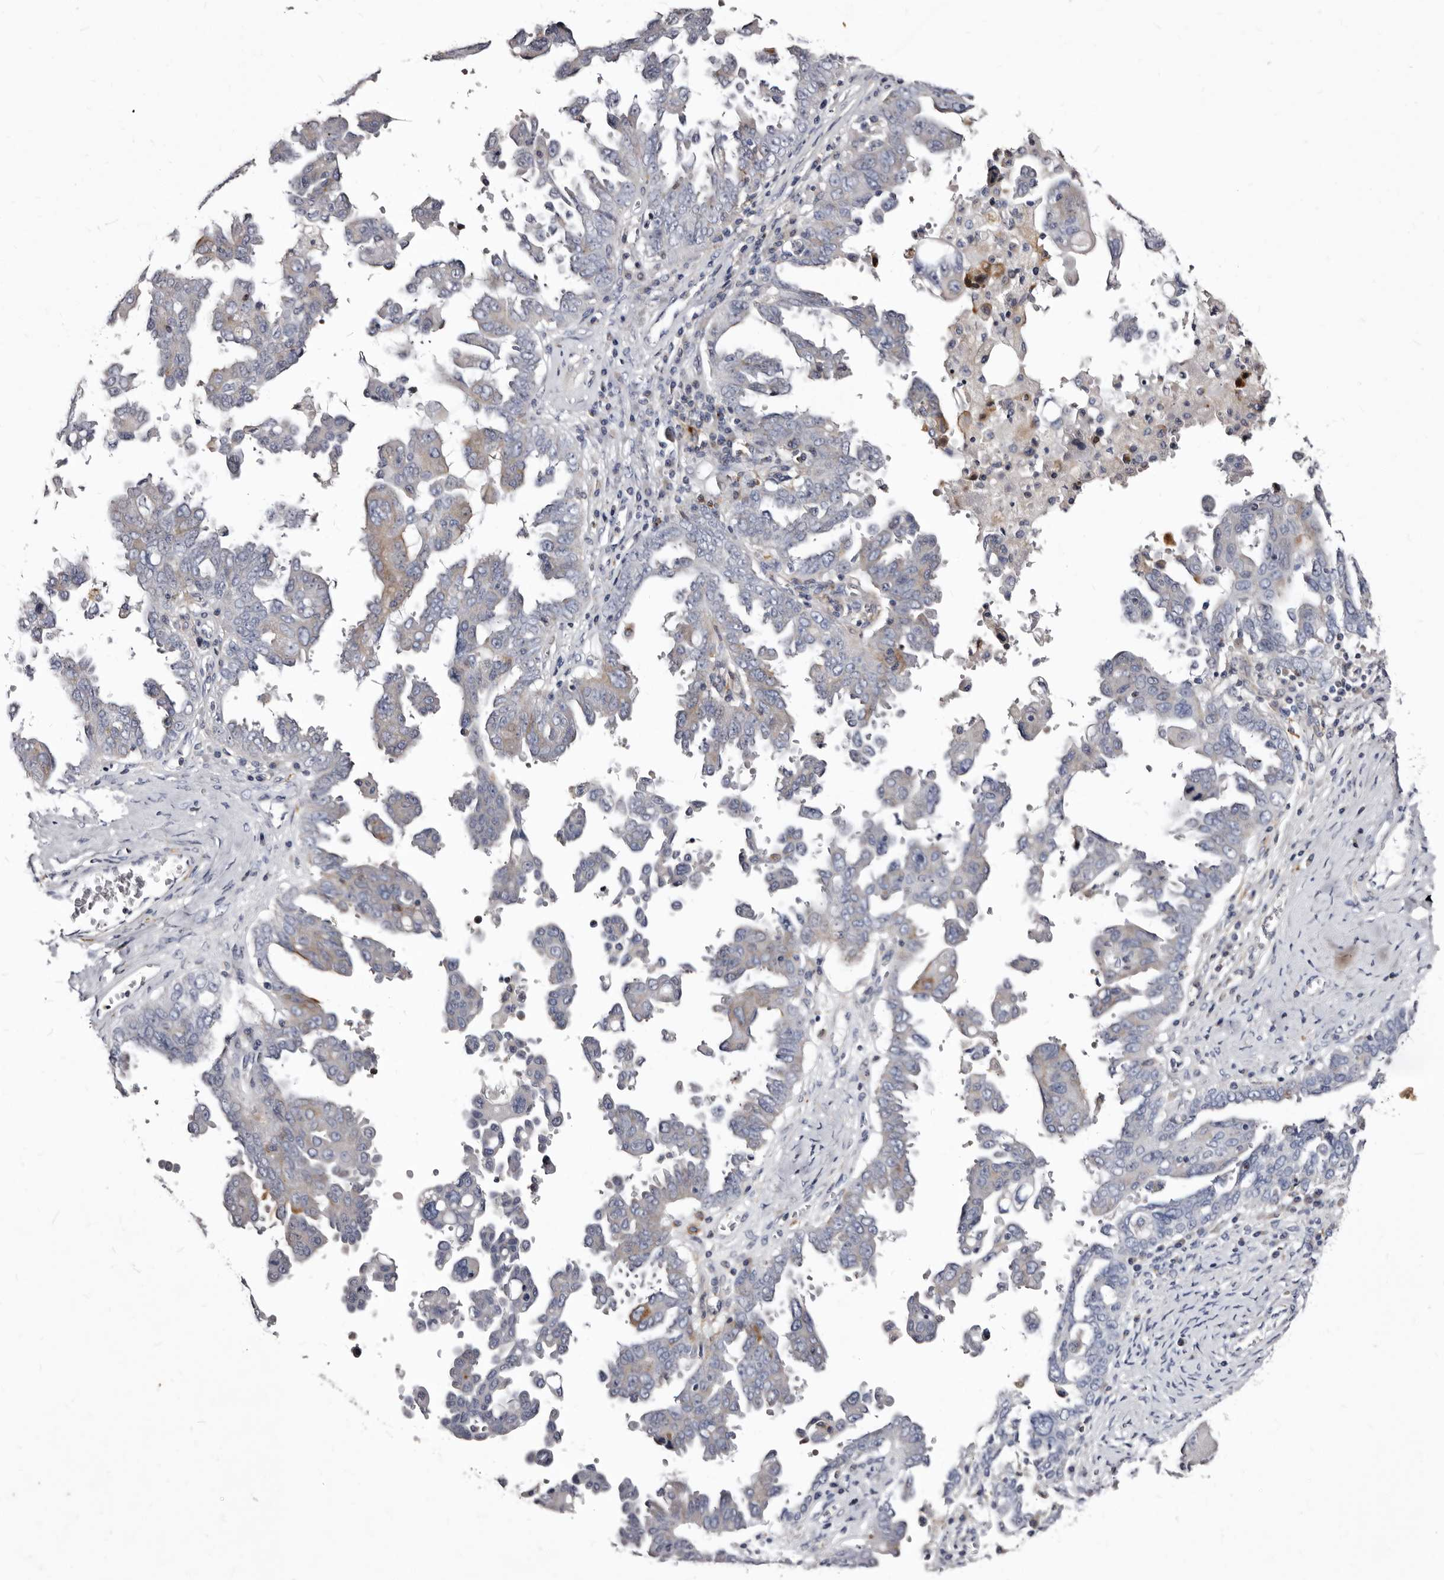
{"staining": {"intensity": "weak", "quantity": "<25%", "location": "cytoplasmic/membranous"}, "tissue": "ovarian cancer", "cell_type": "Tumor cells", "image_type": "cancer", "snomed": [{"axis": "morphology", "description": "Carcinoma, endometroid"}, {"axis": "topography", "description": "Ovary"}], "caption": "Tumor cells show no significant protein expression in ovarian endometroid carcinoma. The staining was performed using DAB (3,3'-diaminobenzidine) to visualize the protein expression in brown, while the nuclei were stained in blue with hematoxylin (Magnification: 20x).", "gene": "AUNIP", "patient": {"sex": "female", "age": 62}}